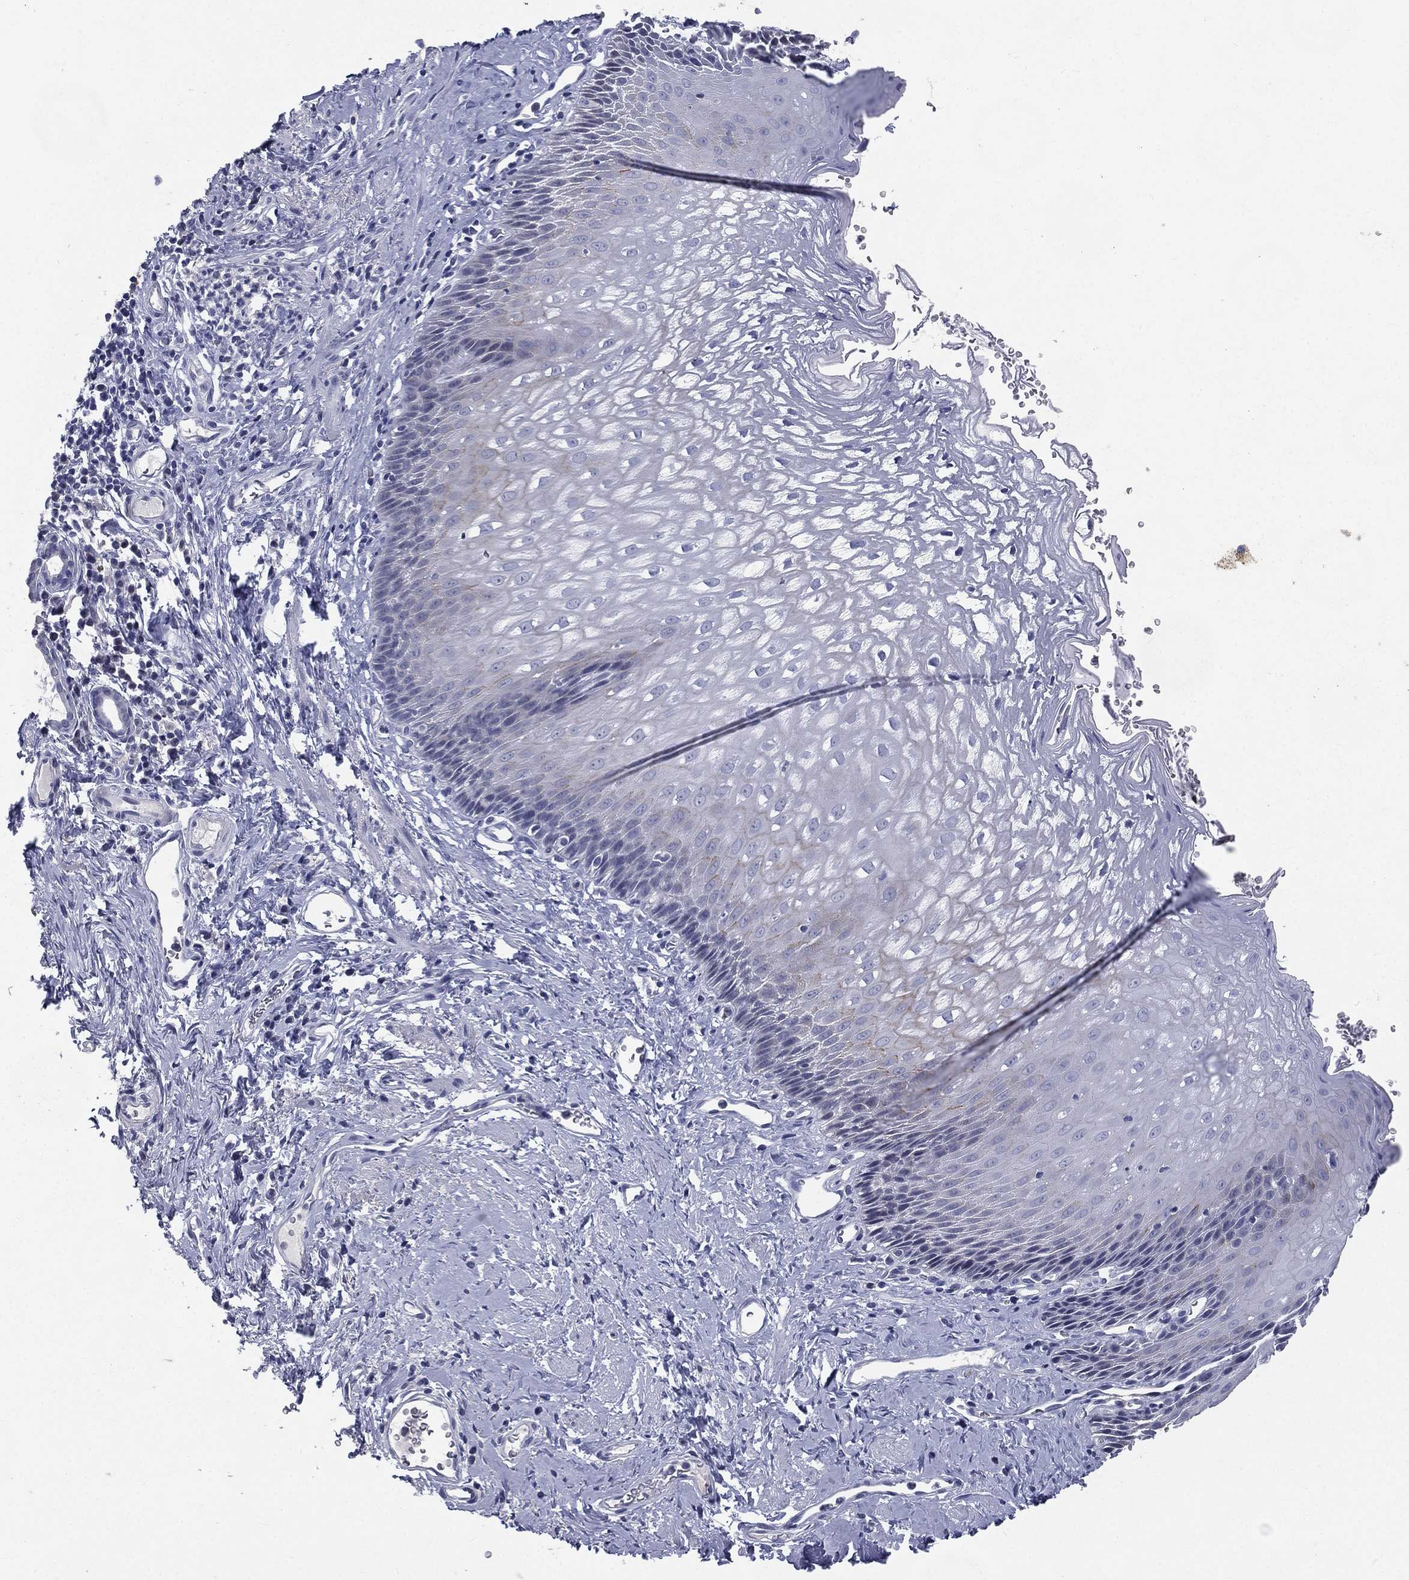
{"staining": {"intensity": "negative", "quantity": "none", "location": "none"}, "tissue": "esophagus", "cell_type": "Squamous epithelial cells", "image_type": "normal", "snomed": [{"axis": "morphology", "description": "Normal tissue, NOS"}, {"axis": "topography", "description": "Esophagus"}], "caption": "Benign esophagus was stained to show a protein in brown. There is no significant positivity in squamous epithelial cells.", "gene": "IFT27", "patient": {"sex": "male", "age": 64}}